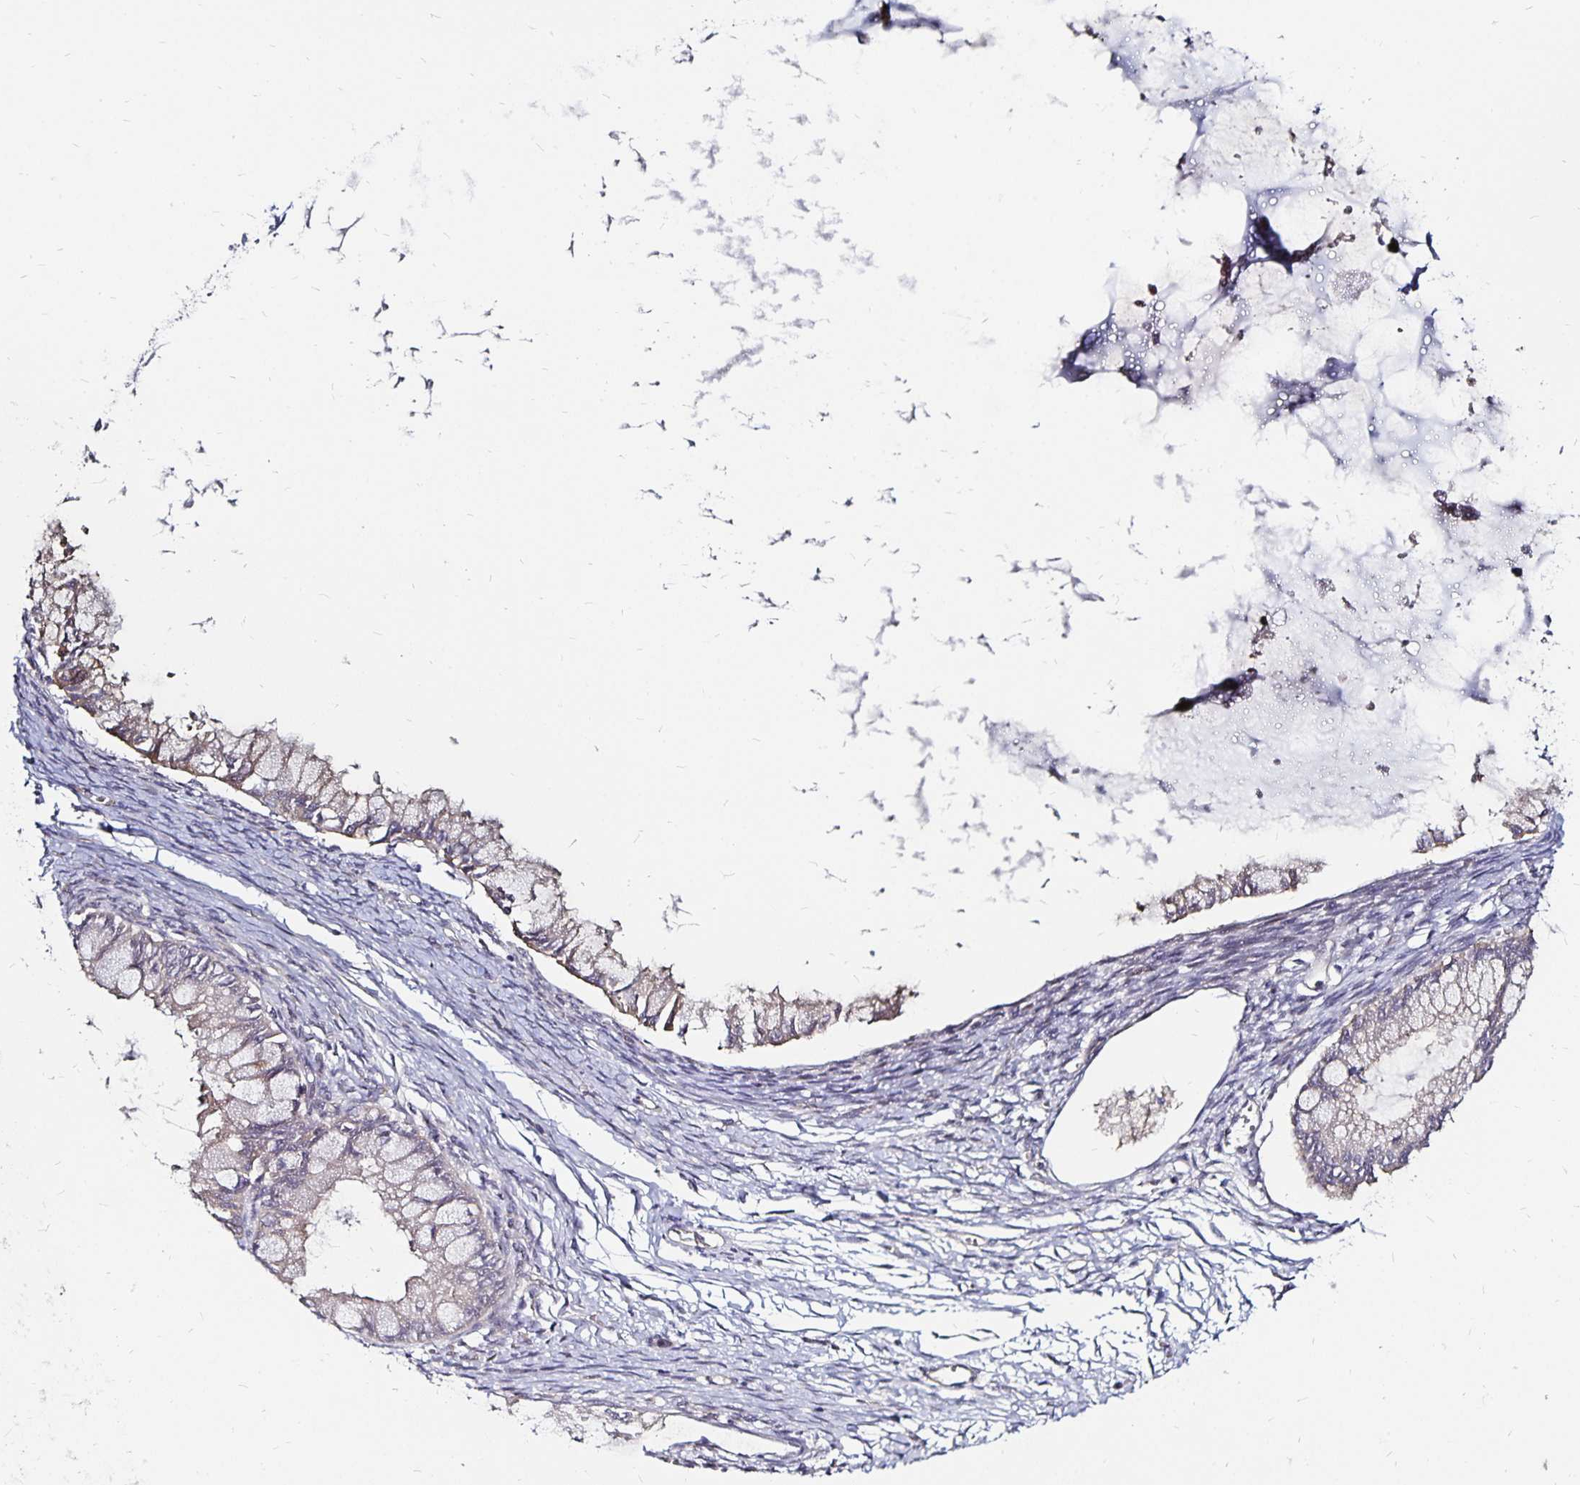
{"staining": {"intensity": "moderate", "quantity": "<25%", "location": "cytoplasmic/membranous"}, "tissue": "ovarian cancer", "cell_type": "Tumor cells", "image_type": "cancer", "snomed": [{"axis": "morphology", "description": "Cystadenocarcinoma, mucinous, NOS"}, {"axis": "topography", "description": "Ovary"}], "caption": "The image reveals immunohistochemical staining of ovarian cancer. There is moderate cytoplasmic/membranous positivity is seen in approximately <25% of tumor cells.", "gene": "CYP27A1", "patient": {"sex": "female", "age": 34}}